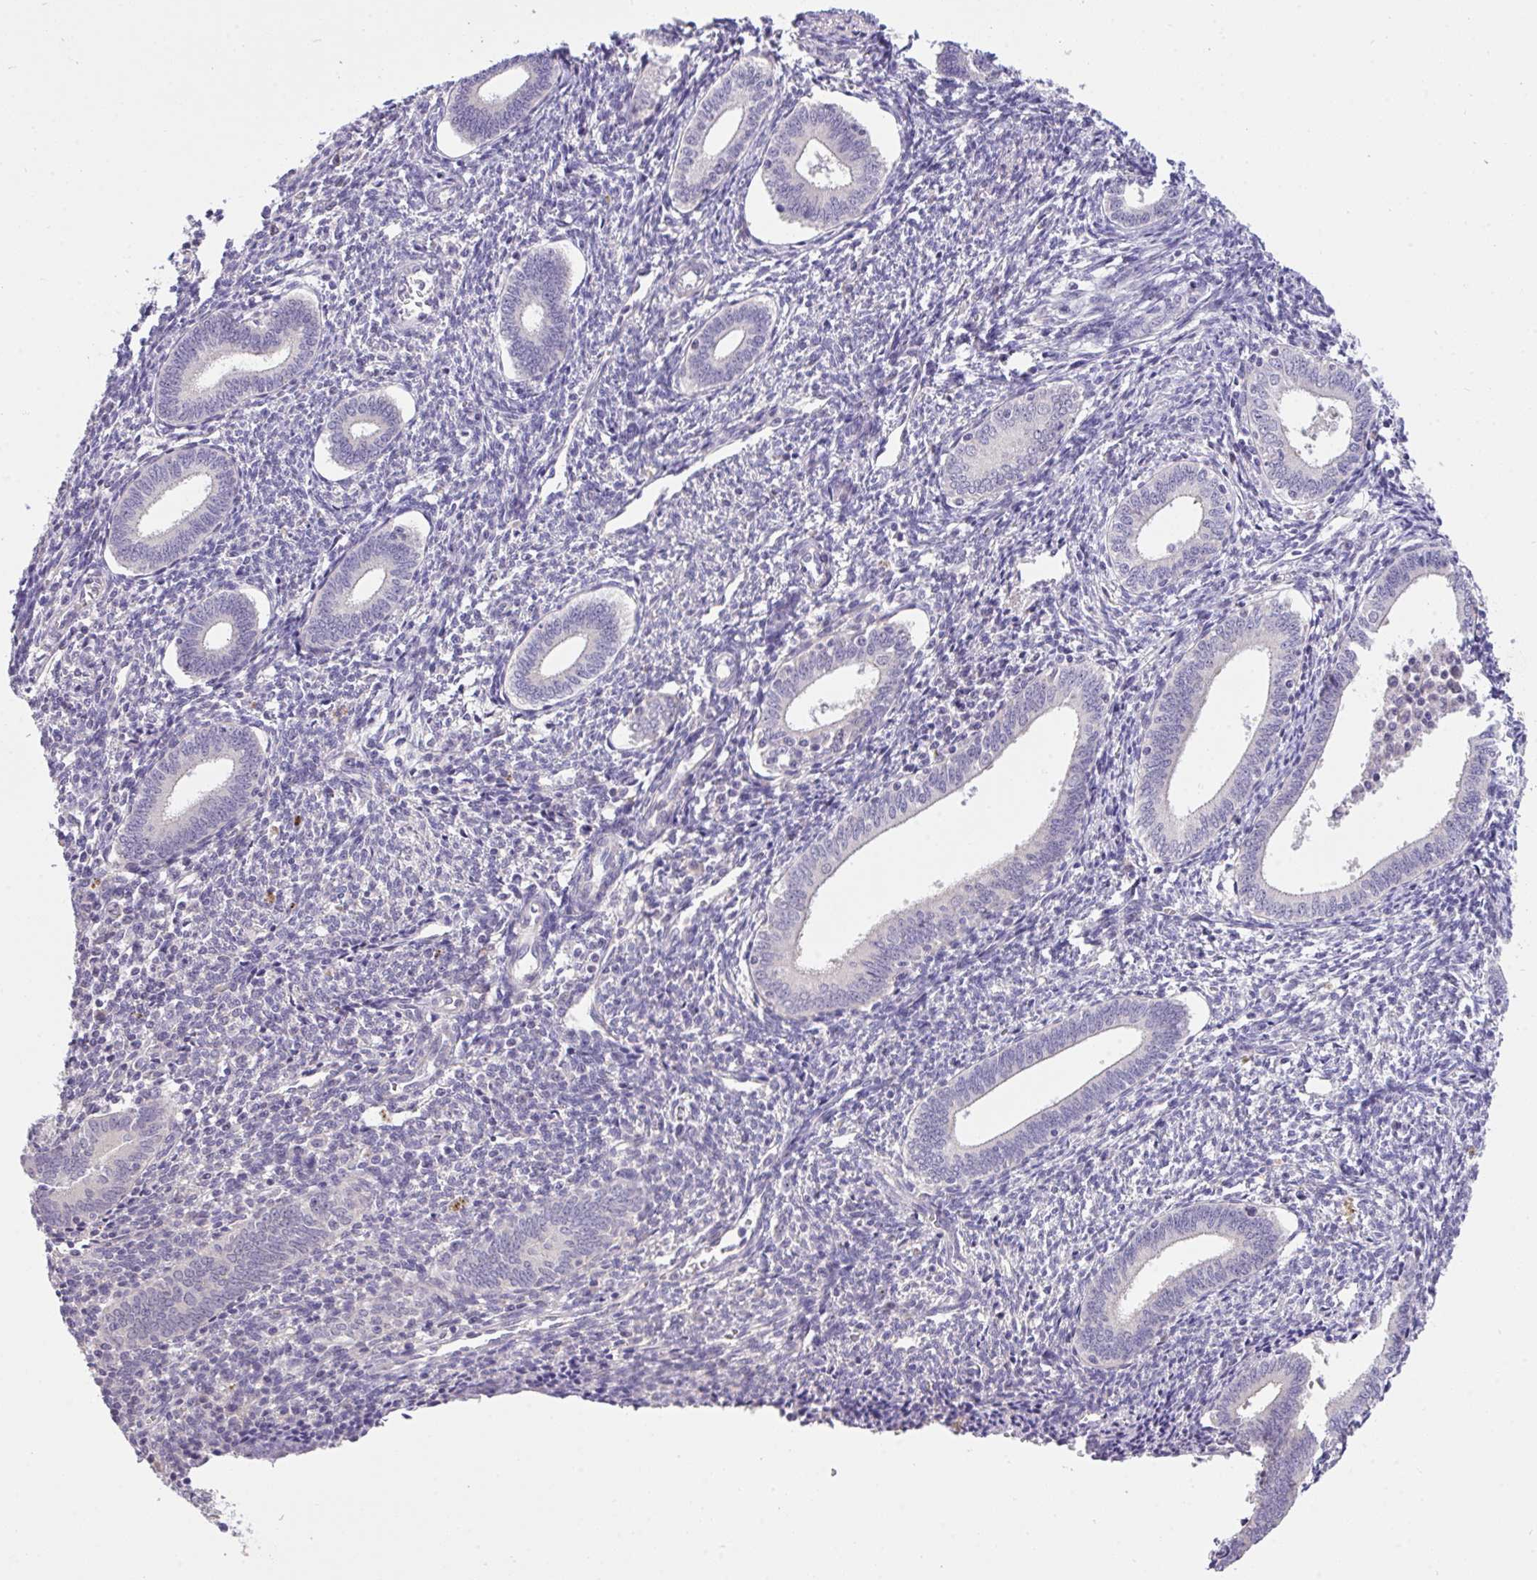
{"staining": {"intensity": "negative", "quantity": "none", "location": "none"}, "tissue": "endometrium", "cell_type": "Cells in endometrial stroma", "image_type": "normal", "snomed": [{"axis": "morphology", "description": "Normal tissue, NOS"}, {"axis": "topography", "description": "Endometrium"}], "caption": "DAB immunohistochemical staining of benign endometrium exhibits no significant expression in cells in endometrial stroma.", "gene": "C19orf54", "patient": {"sex": "female", "age": 41}}